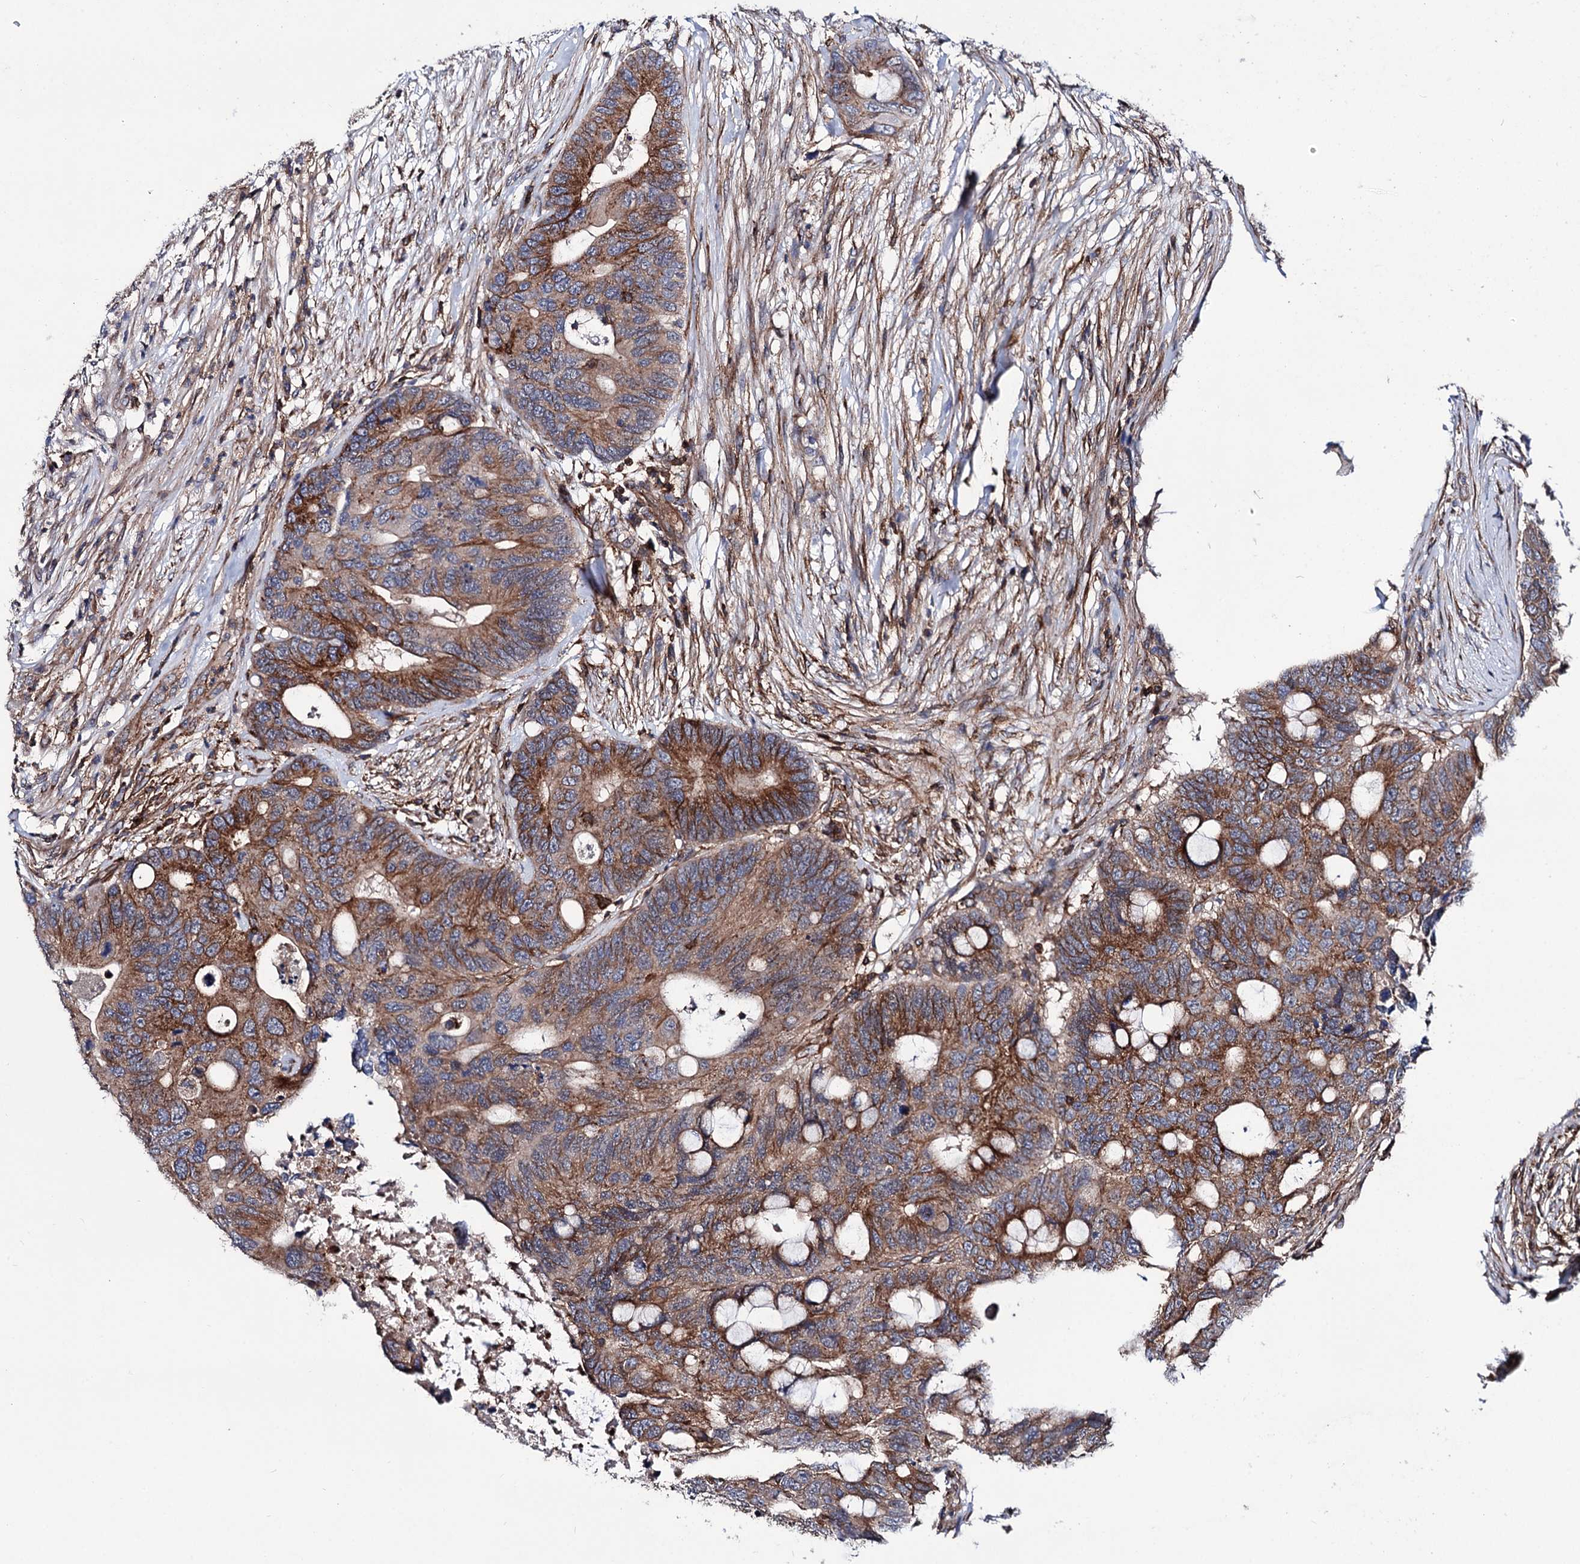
{"staining": {"intensity": "moderate", "quantity": ">75%", "location": "cytoplasmic/membranous"}, "tissue": "colorectal cancer", "cell_type": "Tumor cells", "image_type": "cancer", "snomed": [{"axis": "morphology", "description": "Adenocarcinoma, NOS"}, {"axis": "topography", "description": "Colon"}], "caption": "The micrograph displays staining of colorectal cancer (adenocarcinoma), revealing moderate cytoplasmic/membranous protein expression (brown color) within tumor cells. (DAB IHC with brightfield microscopy, high magnification).", "gene": "DEF6", "patient": {"sex": "male", "age": 71}}